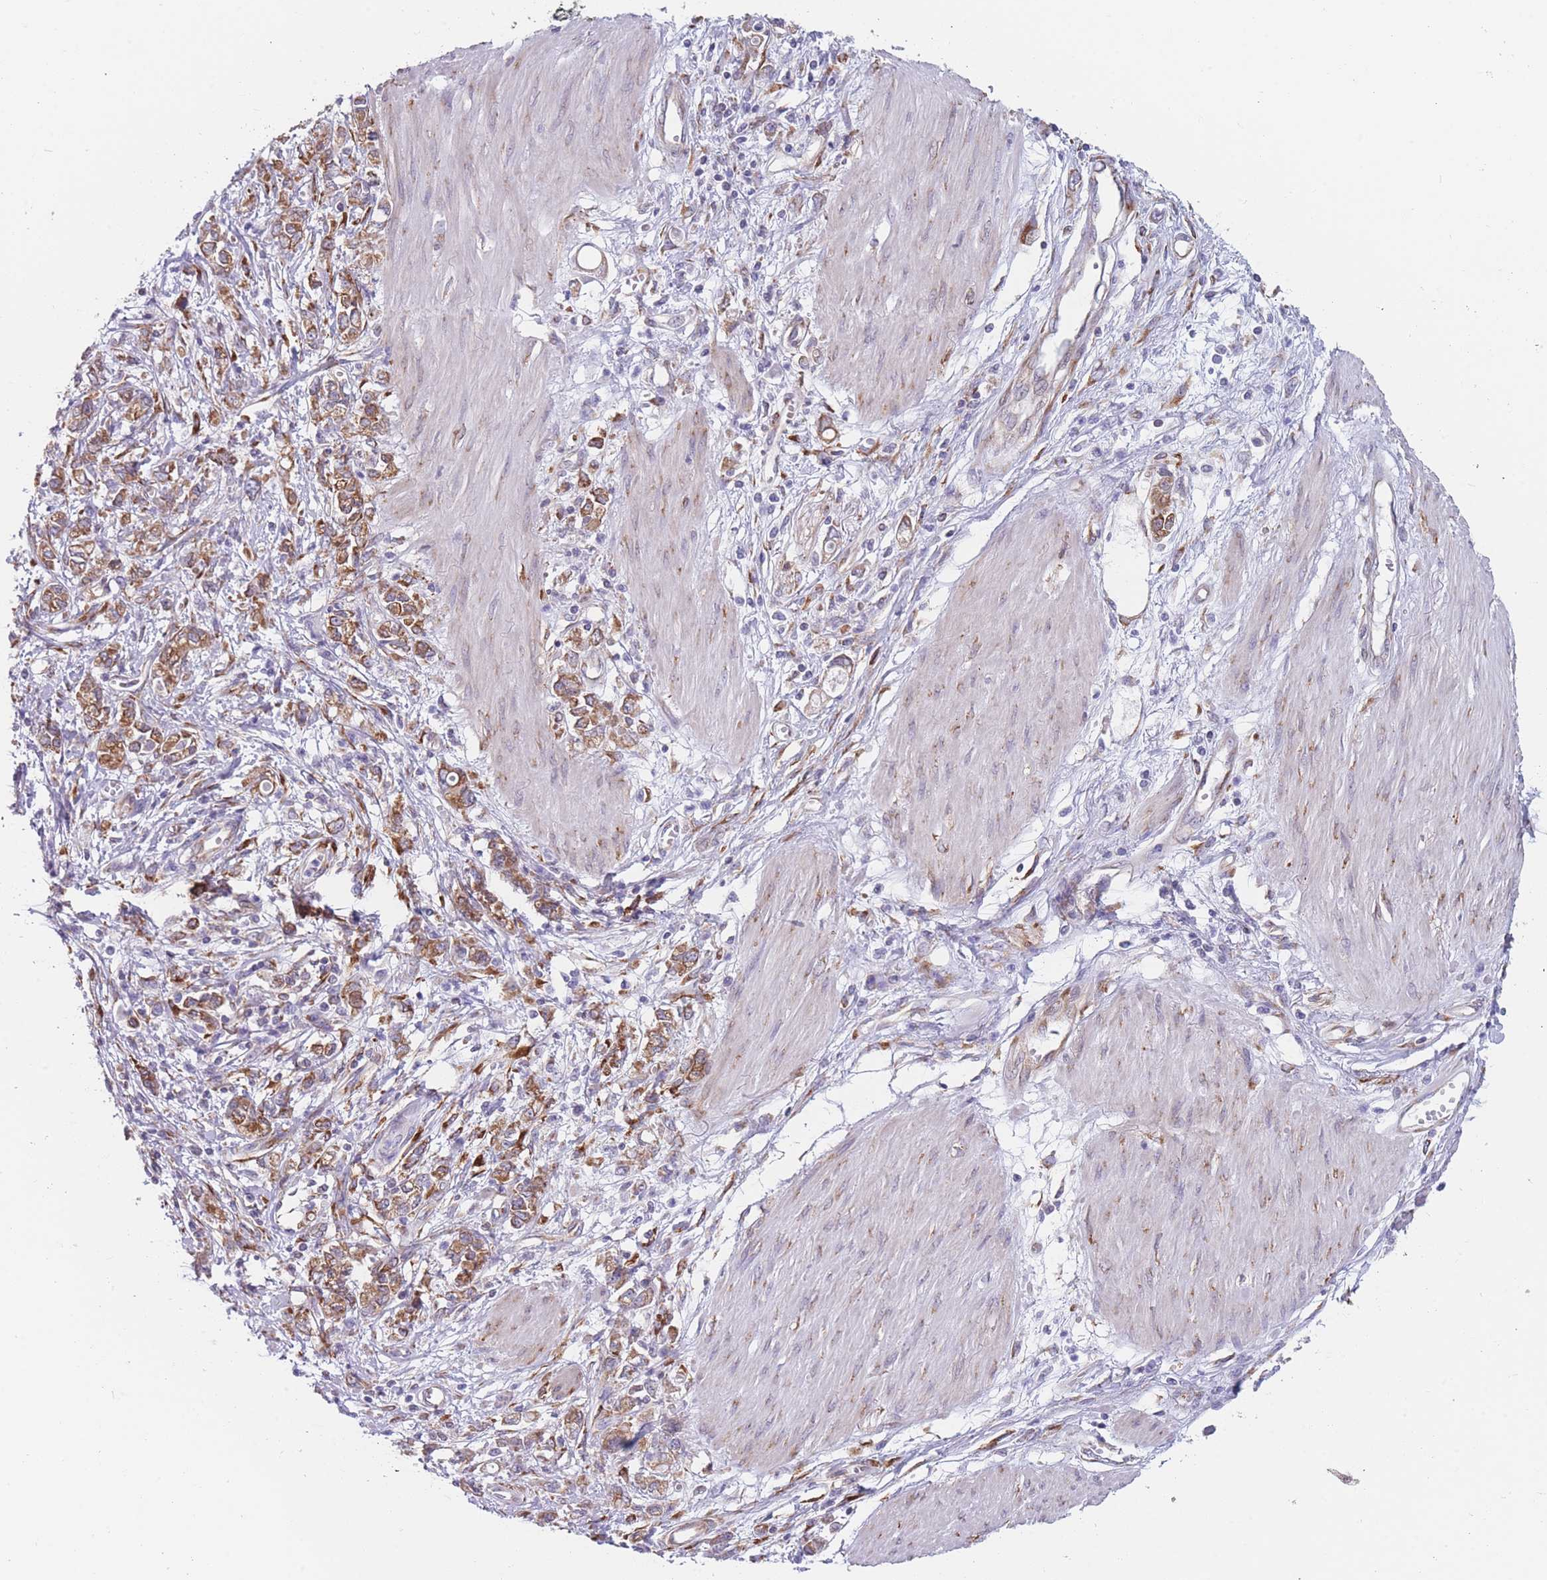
{"staining": {"intensity": "moderate", "quantity": ">75%", "location": "cytoplasmic/membranous"}, "tissue": "stomach cancer", "cell_type": "Tumor cells", "image_type": "cancer", "snomed": [{"axis": "morphology", "description": "Adenocarcinoma, NOS"}, {"axis": "topography", "description": "Stomach"}], "caption": "Protein staining displays moderate cytoplasmic/membranous positivity in approximately >75% of tumor cells in stomach cancer.", "gene": "AK9", "patient": {"sex": "female", "age": 76}}